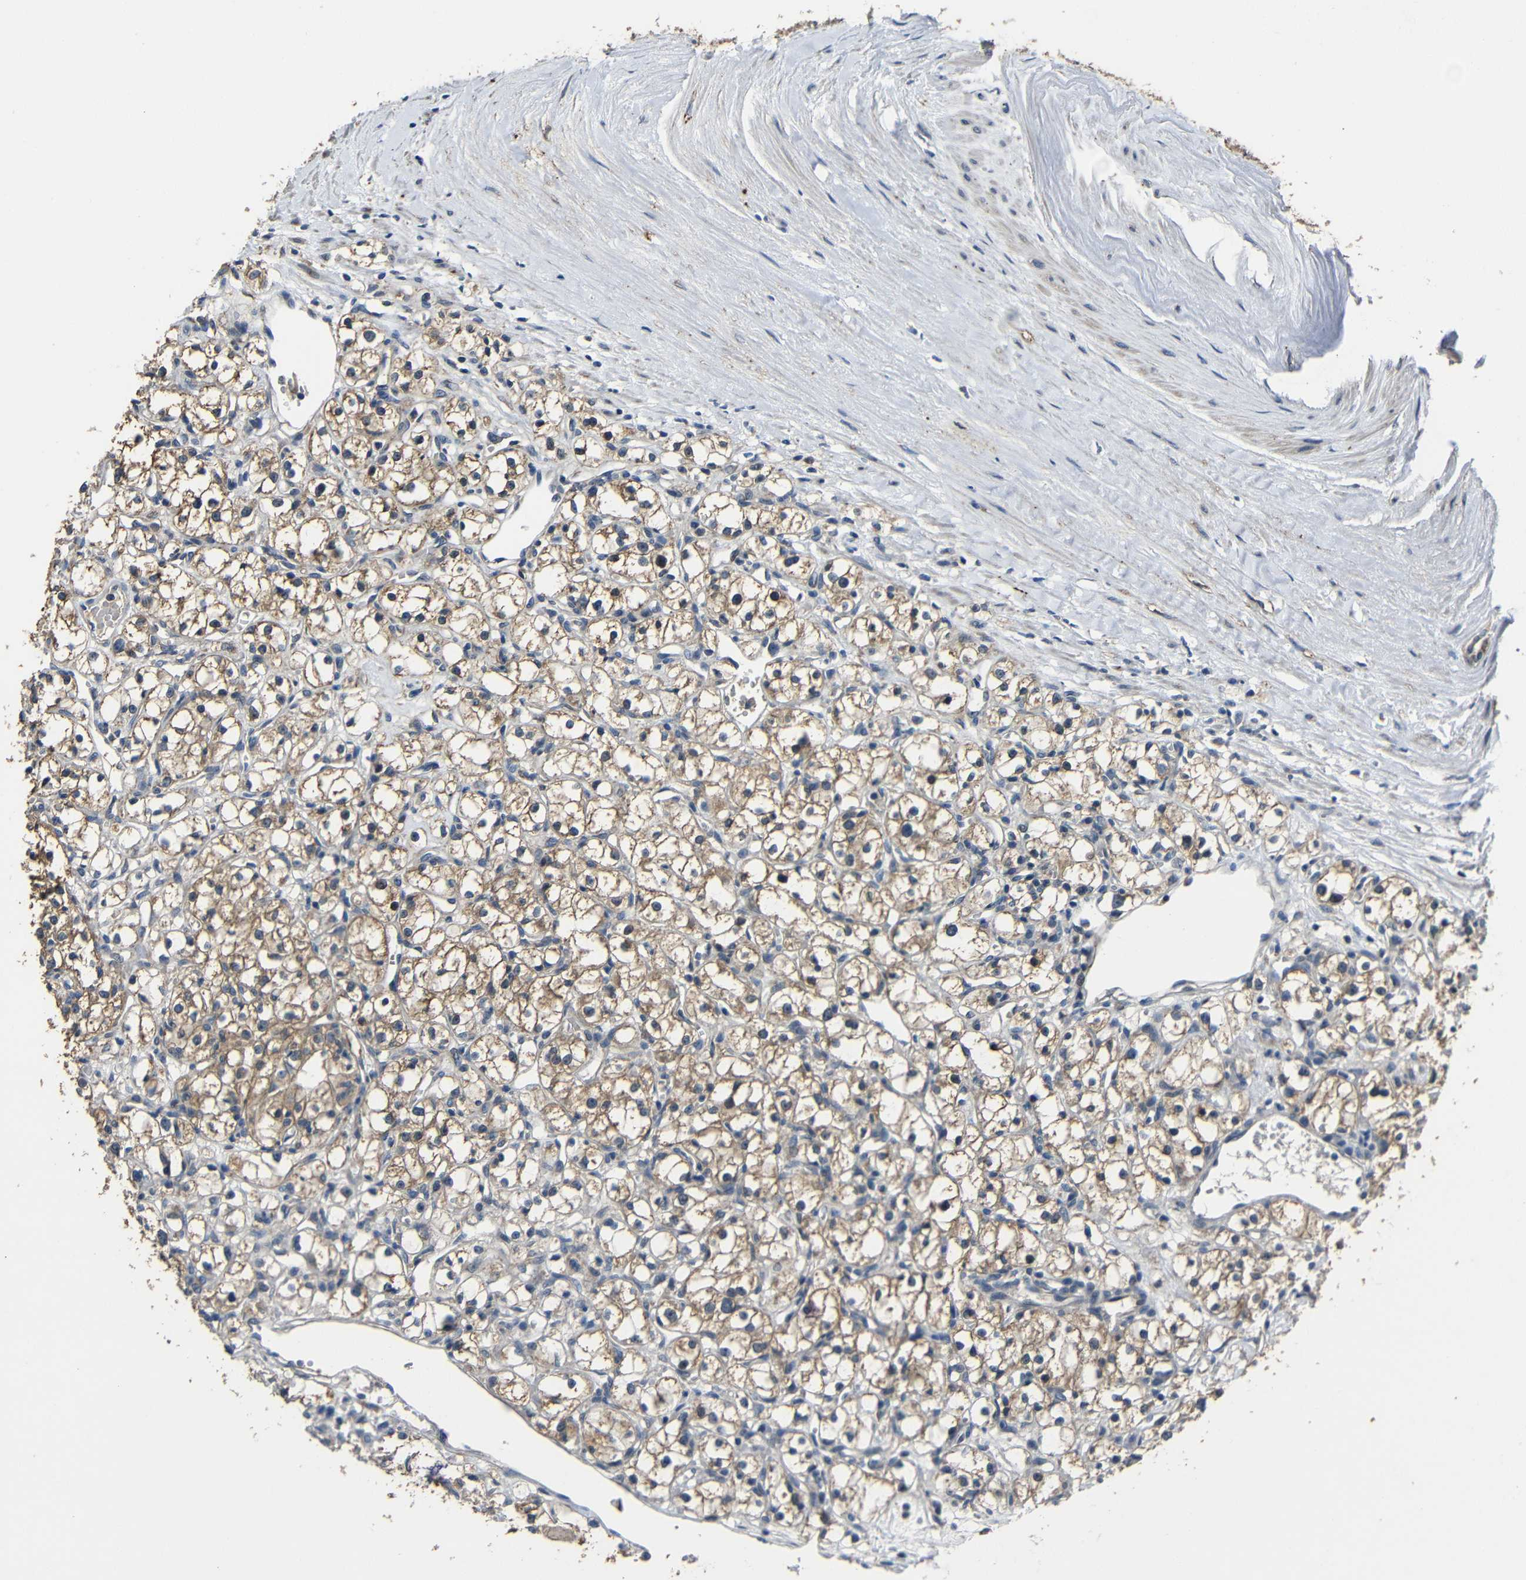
{"staining": {"intensity": "moderate", "quantity": ">75%", "location": "cytoplasmic/membranous"}, "tissue": "renal cancer", "cell_type": "Tumor cells", "image_type": "cancer", "snomed": [{"axis": "morphology", "description": "Adenocarcinoma, NOS"}, {"axis": "topography", "description": "Kidney"}], "caption": "Adenocarcinoma (renal) was stained to show a protein in brown. There is medium levels of moderate cytoplasmic/membranous positivity in approximately >75% of tumor cells. The protein is shown in brown color, while the nuclei are stained blue.", "gene": "C6orf89", "patient": {"sex": "male", "age": 56}}